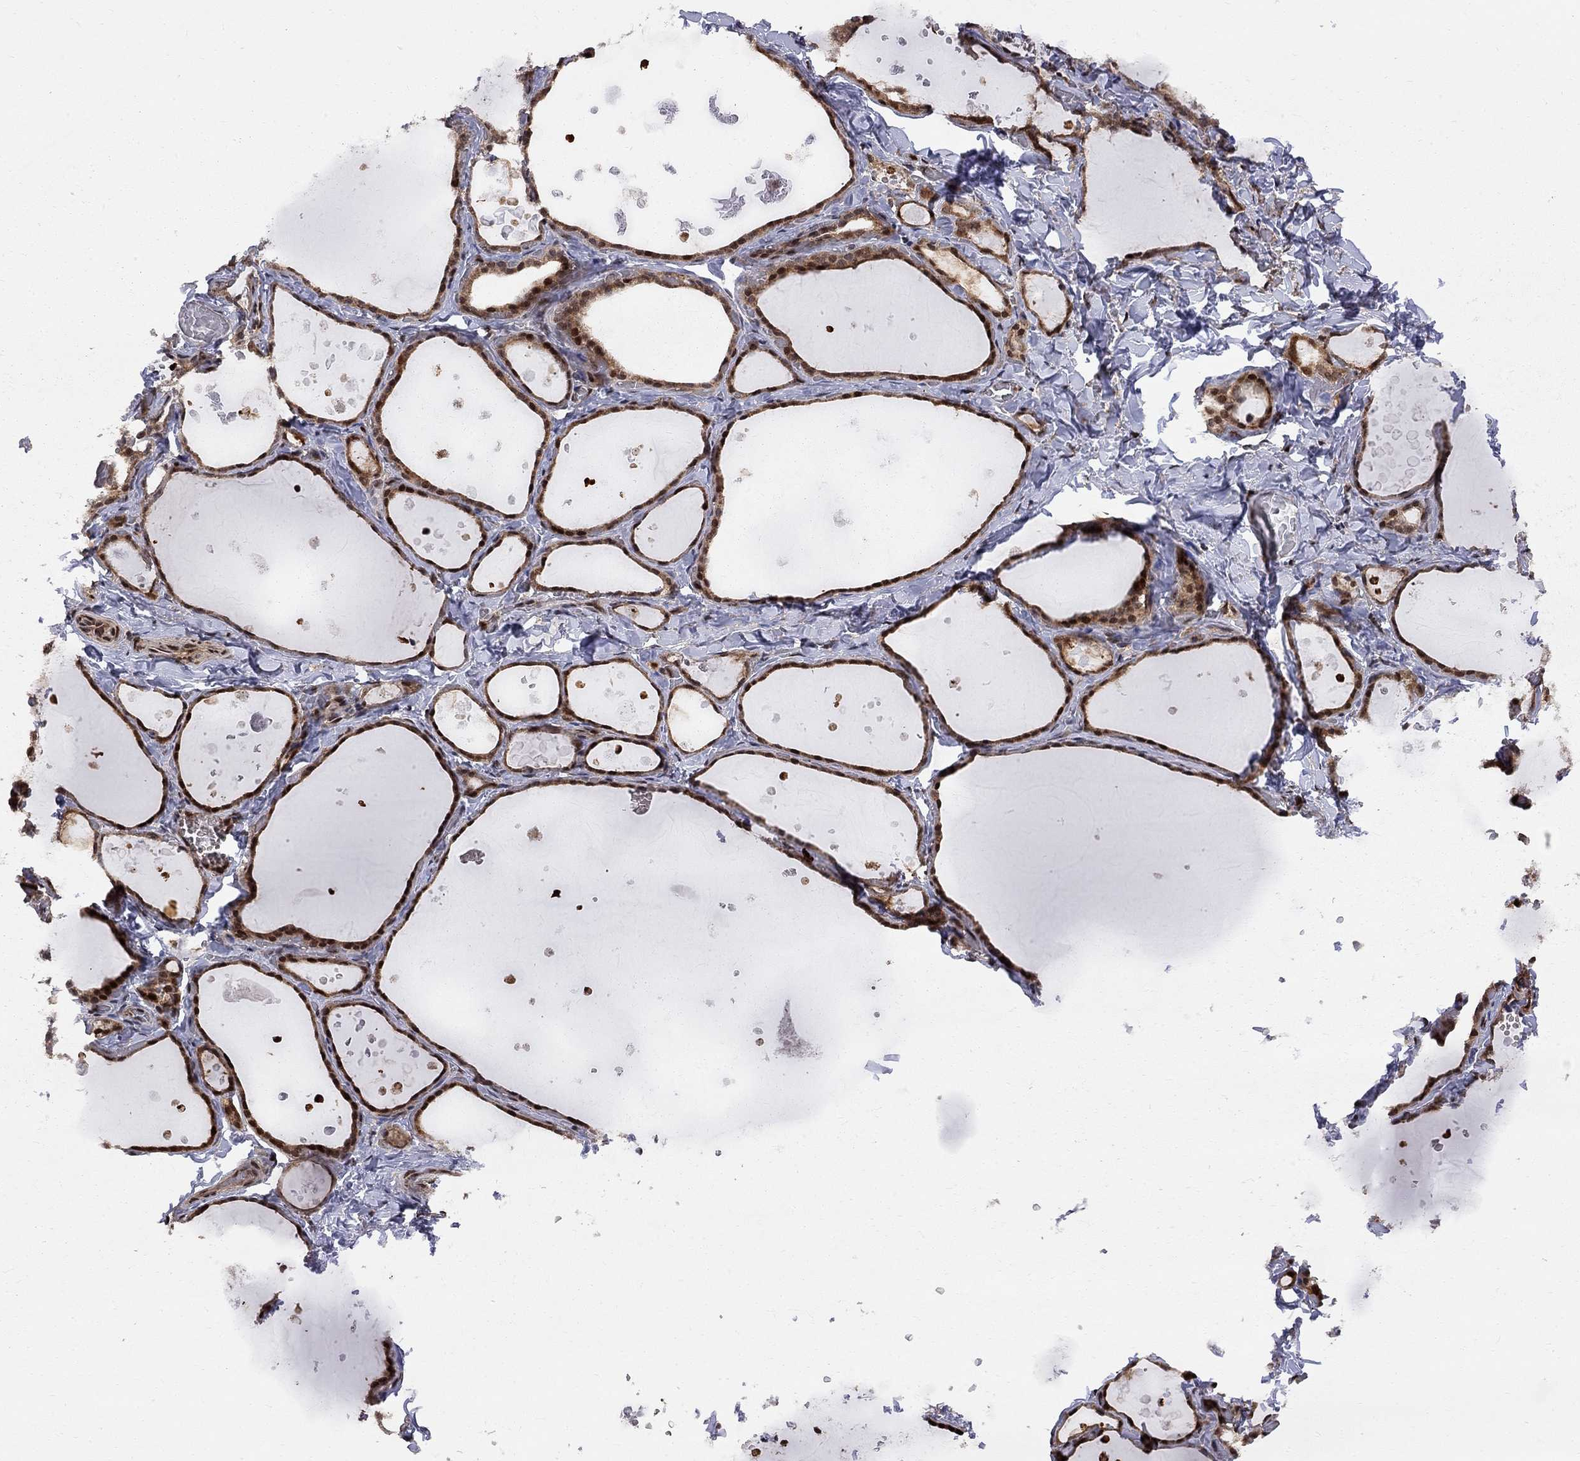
{"staining": {"intensity": "strong", "quantity": "25%-75%", "location": "cytoplasmic/membranous,nuclear"}, "tissue": "thyroid gland", "cell_type": "Glandular cells", "image_type": "normal", "snomed": [{"axis": "morphology", "description": "Normal tissue, NOS"}, {"axis": "topography", "description": "Thyroid gland"}], "caption": "This is a micrograph of IHC staining of unremarkable thyroid gland, which shows strong expression in the cytoplasmic/membranous,nuclear of glandular cells.", "gene": "ELOB", "patient": {"sex": "female", "age": 56}}